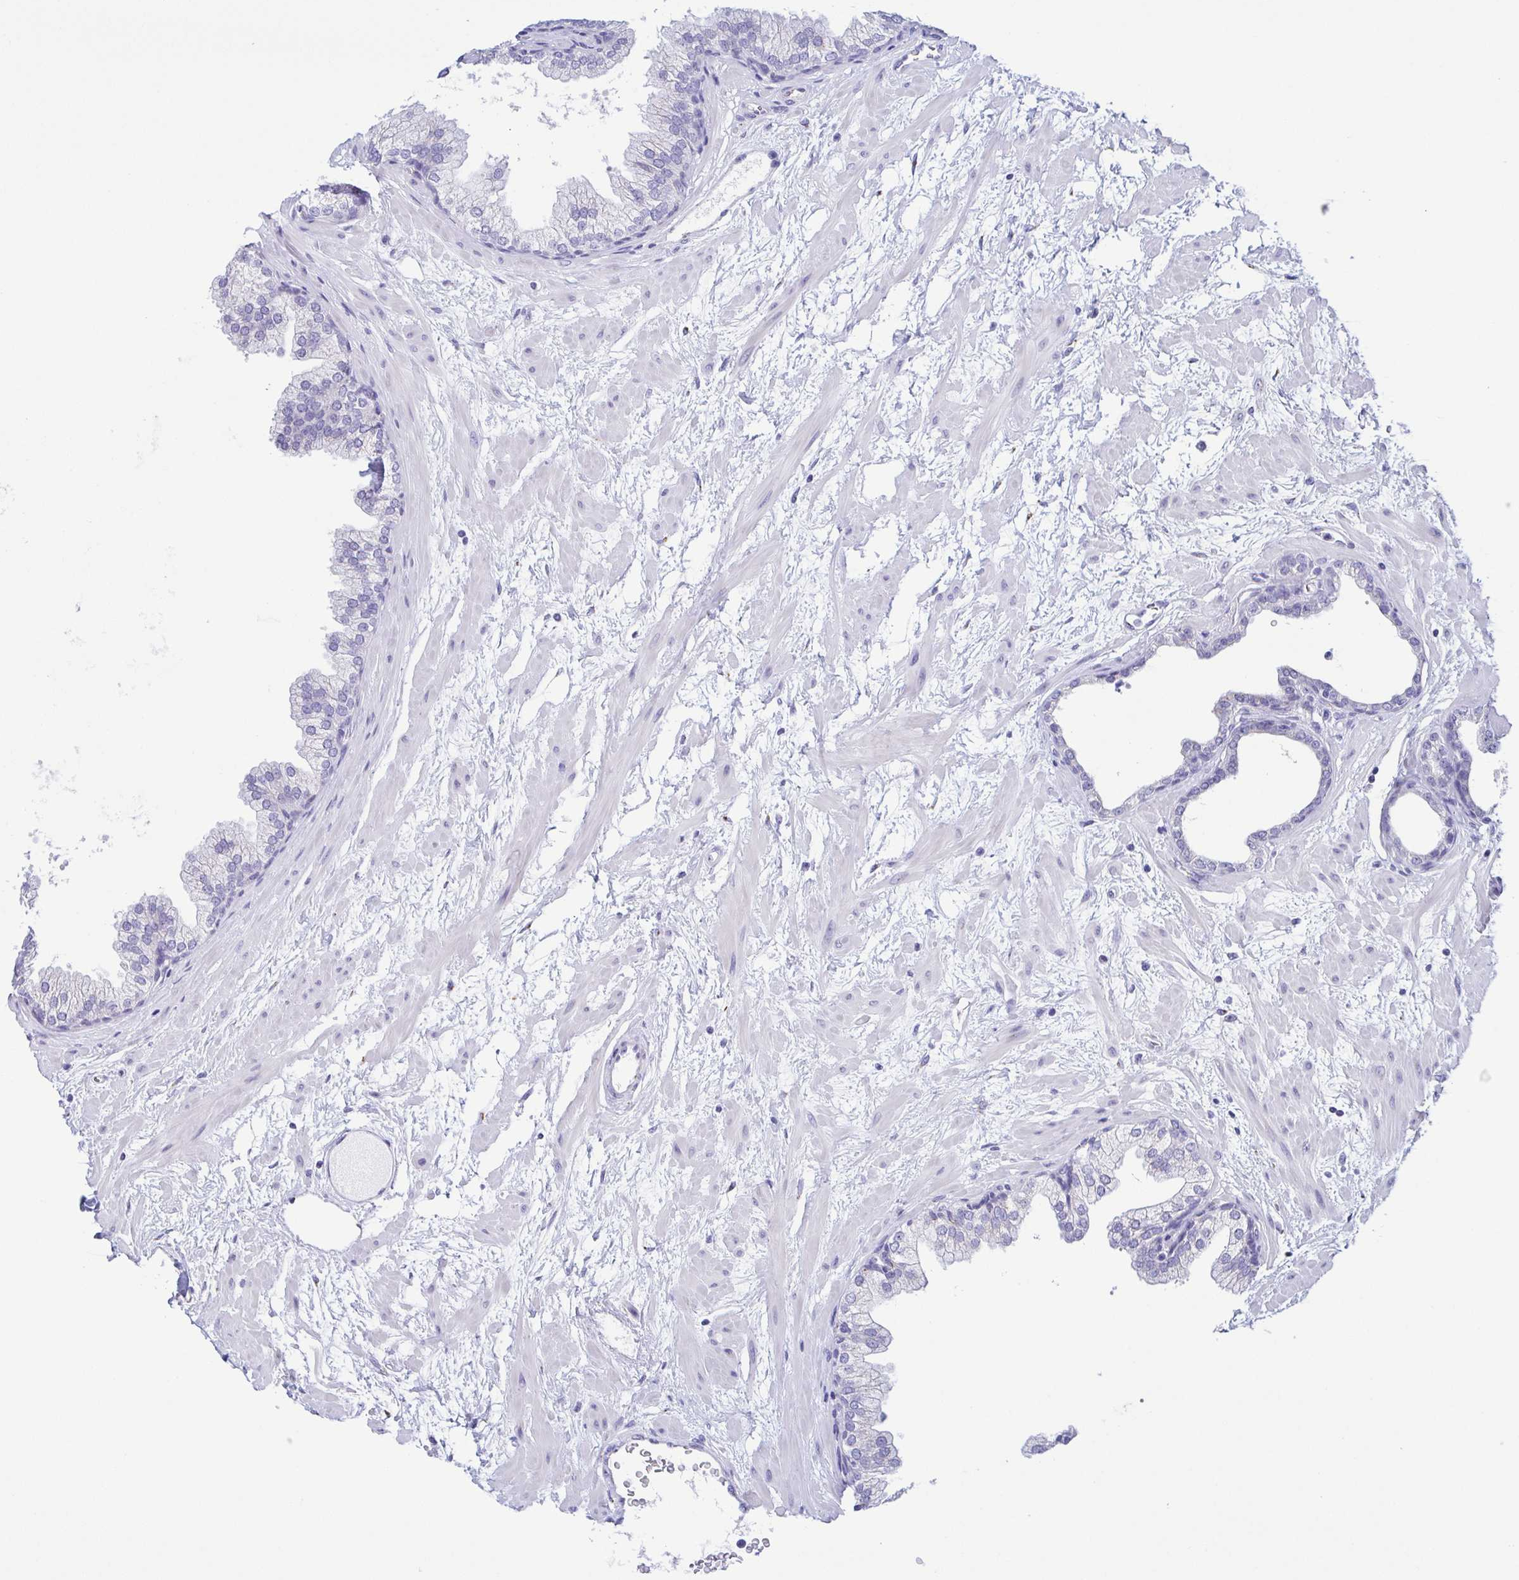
{"staining": {"intensity": "negative", "quantity": "none", "location": "none"}, "tissue": "prostate", "cell_type": "Glandular cells", "image_type": "normal", "snomed": [{"axis": "morphology", "description": "Normal tissue, NOS"}, {"axis": "topography", "description": "Prostate"}], "caption": "The immunohistochemistry micrograph has no significant expression in glandular cells of prostate. (DAB (3,3'-diaminobenzidine) immunohistochemistry (IHC) visualized using brightfield microscopy, high magnification).", "gene": "SULT1B1", "patient": {"sex": "male", "age": 37}}